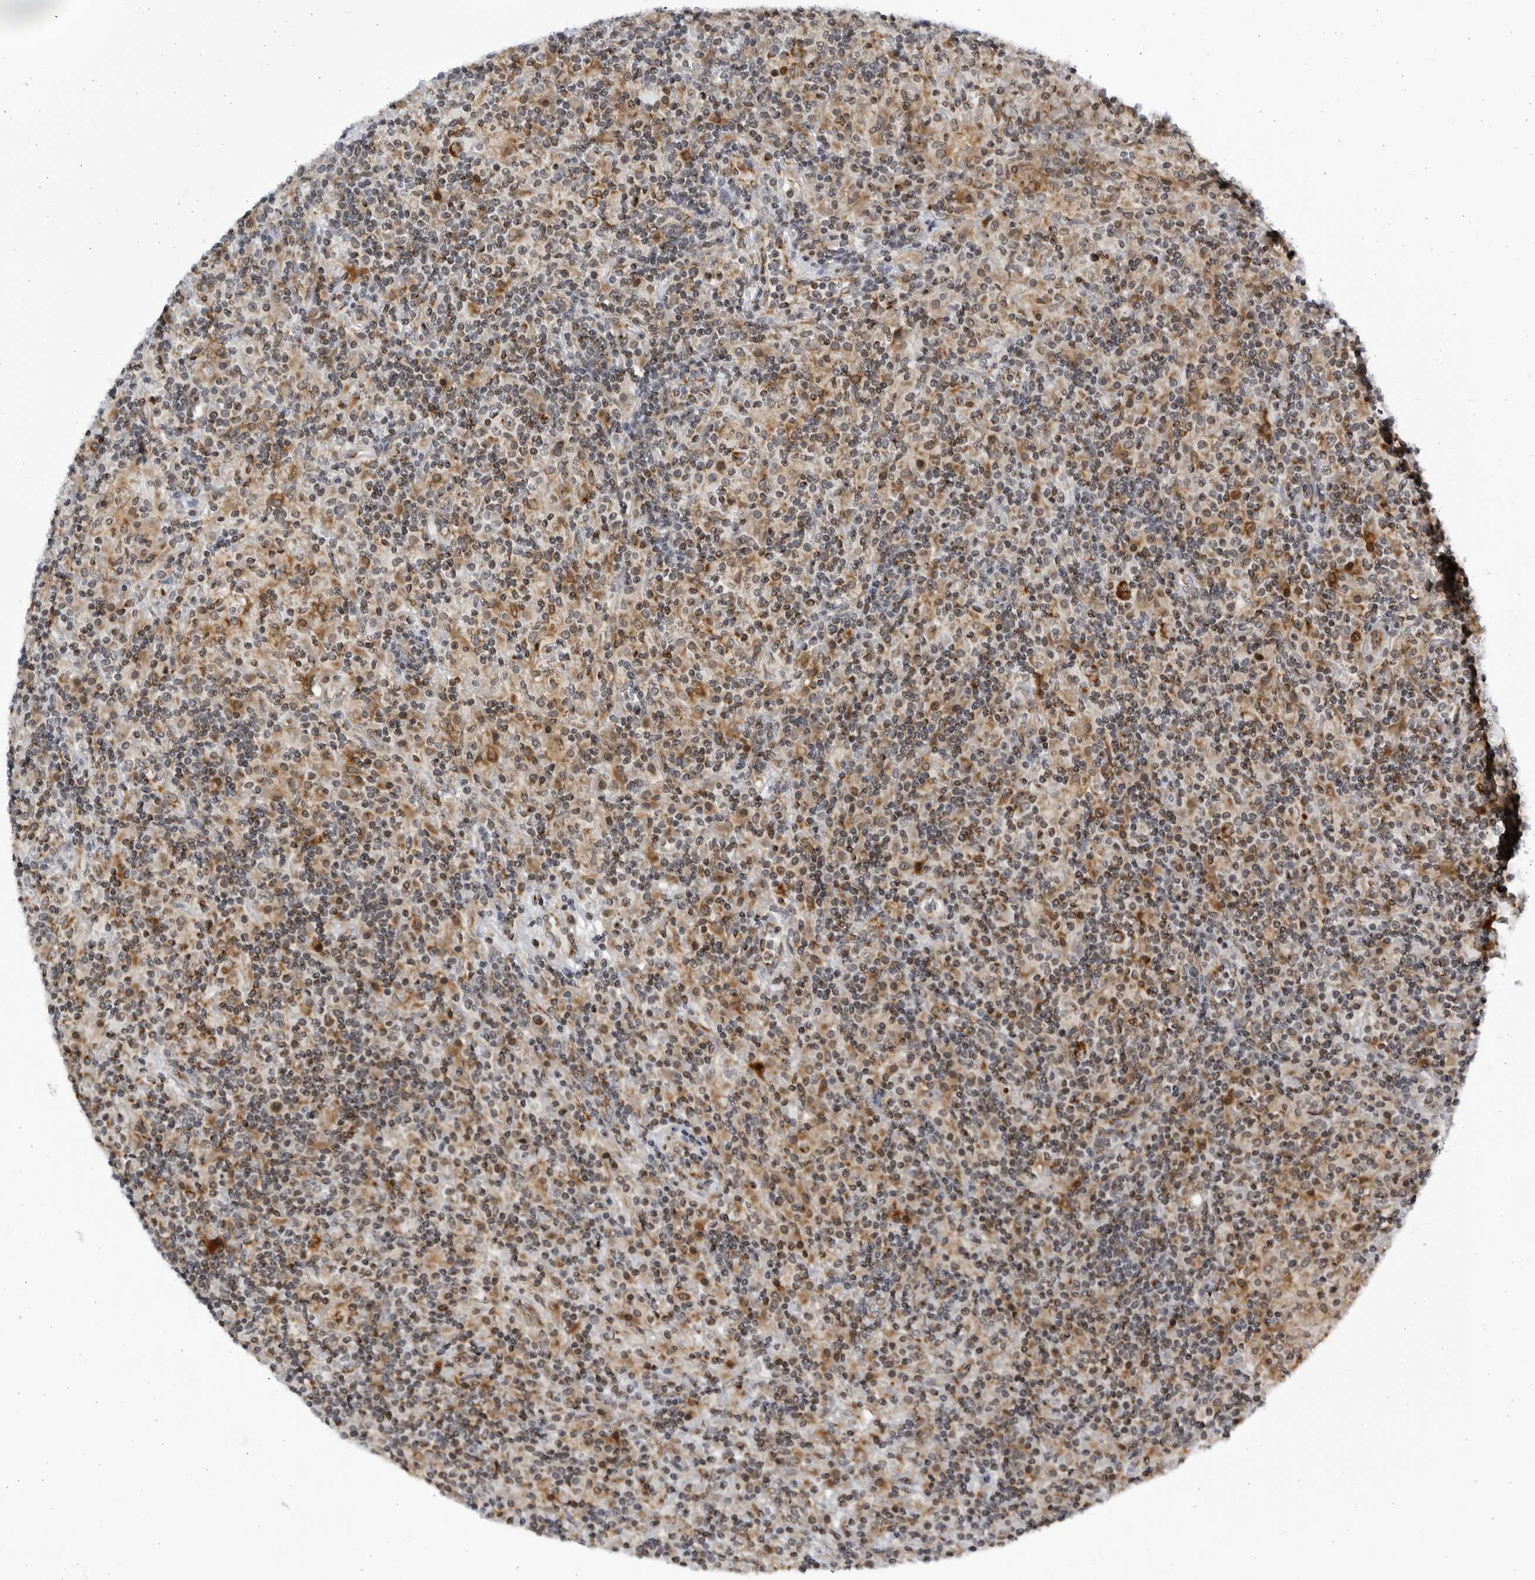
{"staining": {"intensity": "moderate", "quantity": ">75%", "location": "cytoplasmic/membranous"}, "tissue": "lymphoma", "cell_type": "Tumor cells", "image_type": "cancer", "snomed": [{"axis": "morphology", "description": "Hodgkin's disease, NOS"}, {"axis": "topography", "description": "Lymph node"}], "caption": "A brown stain highlights moderate cytoplasmic/membranous staining of a protein in lymphoma tumor cells. The staining was performed using DAB, with brown indicating positive protein expression. Nuclei are stained blue with hematoxylin.", "gene": "SLC25A22", "patient": {"sex": "male", "age": 70}}